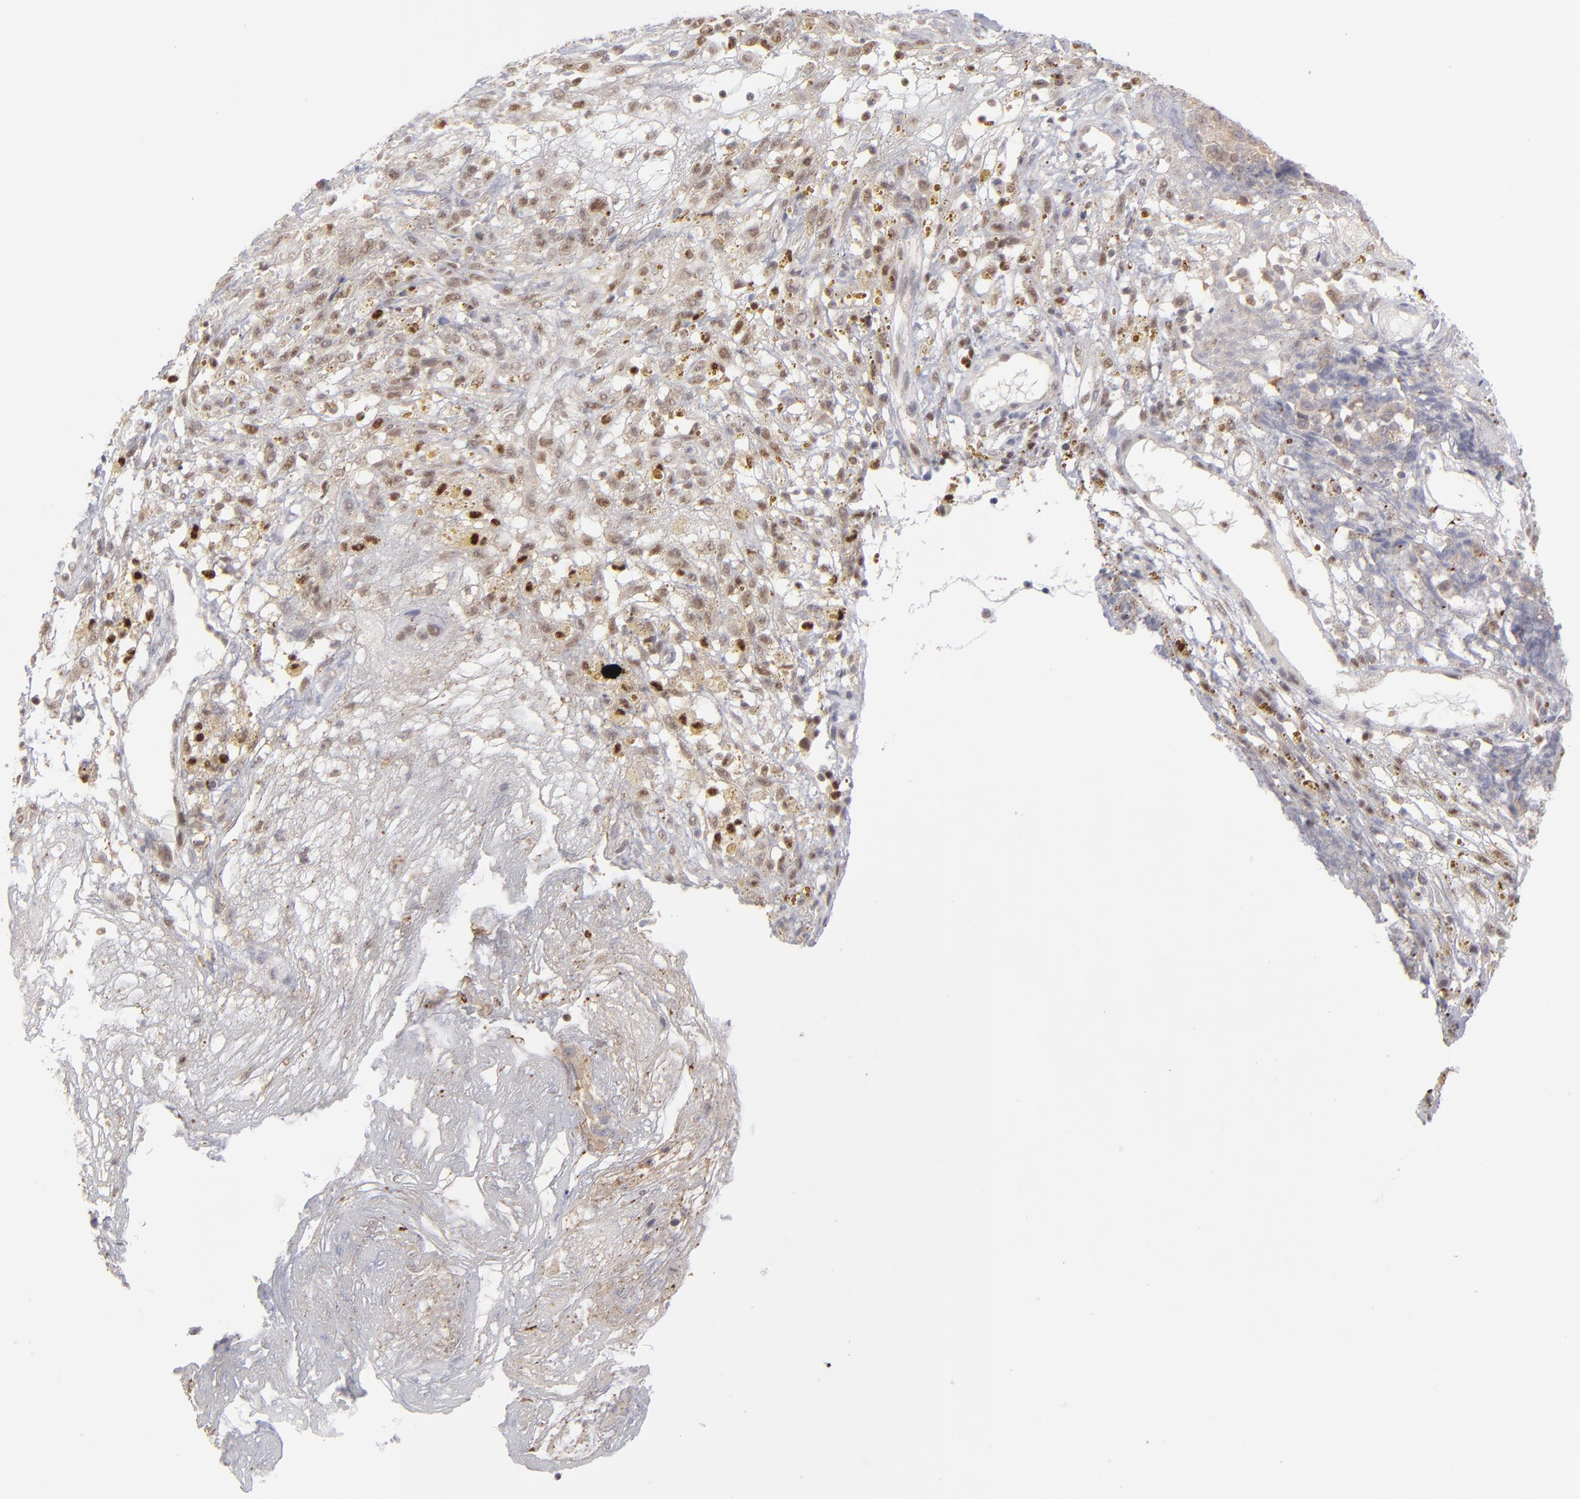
{"staining": {"intensity": "weak", "quantity": "<25%", "location": "cytoplasmic/membranous,nuclear"}, "tissue": "ovarian cancer", "cell_type": "Tumor cells", "image_type": "cancer", "snomed": [{"axis": "morphology", "description": "Carcinoma, endometroid"}, {"axis": "topography", "description": "Ovary"}], "caption": "There is no significant positivity in tumor cells of ovarian cancer.", "gene": "GSR", "patient": {"sex": "female", "age": 42}}